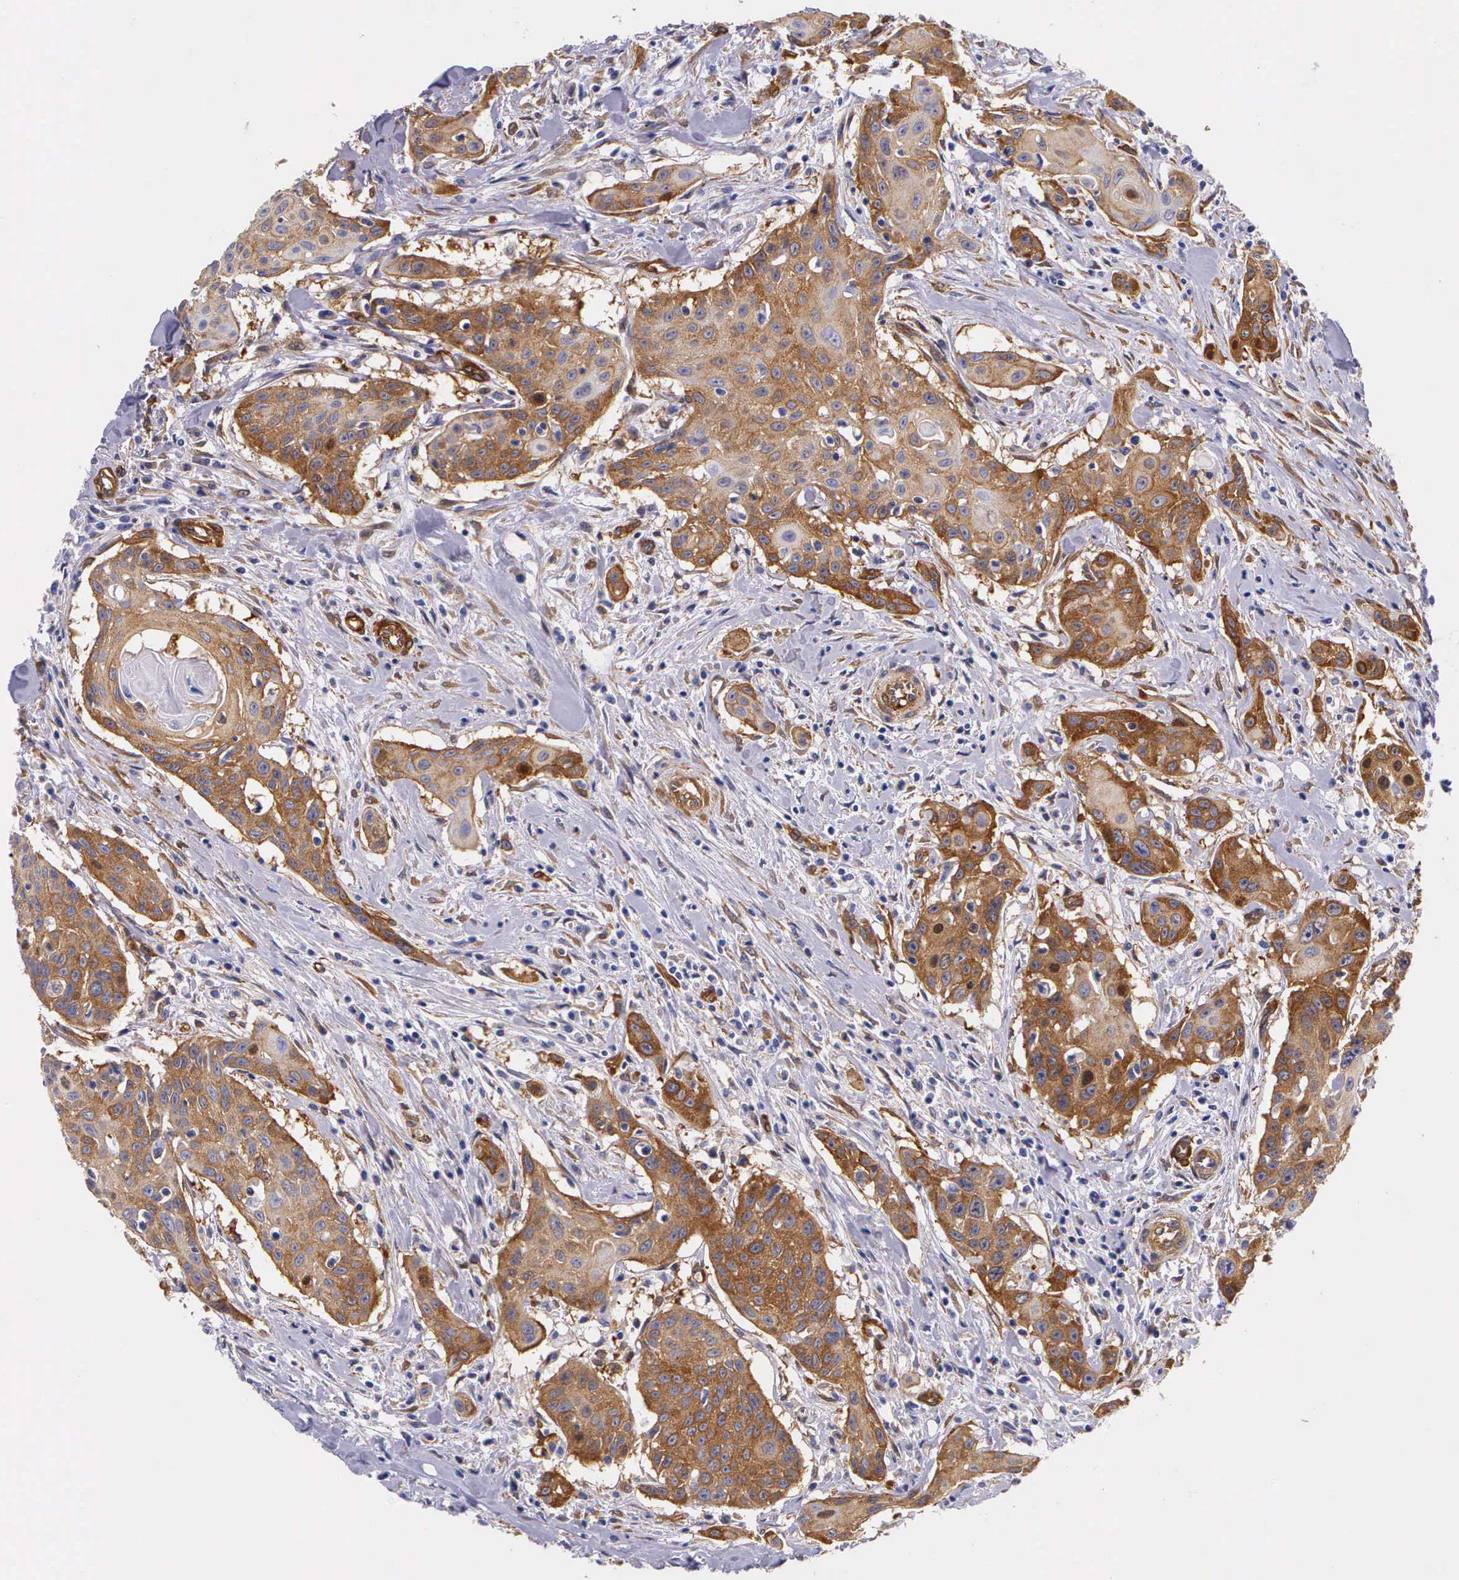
{"staining": {"intensity": "moderate", "quantity": ">75%", "location": "cytoplasmic/membranous"}, "tissue": "head and neck cancer", "cell_type": "Tumor cells", "image_type": "cancer", "snomed": [{"axis": "morphology", "description": "Squamous cell carcinoma, NOS"}, {"axis": "morphology", "description": "Squamous cell carcinoma, metastatic, NOS"}, {"axis": "topography", "description": "Lymph node"}, {"axis": "topography", "description": "Salivary gland"}, {"axis": "topography", "description": "Head-Neck"}], "caption": "Immunohistochemical staining of head and neck cancer (metastatic squamous cell carcinoma) shows medium levels of moderate cytoplasmic/membranous expression in approximately >75% of tumor cells. (IHC, brightfield microscopy, high magnification).", "gene": "BCAR1", "patient": {"sex": "female", "age": 74}}